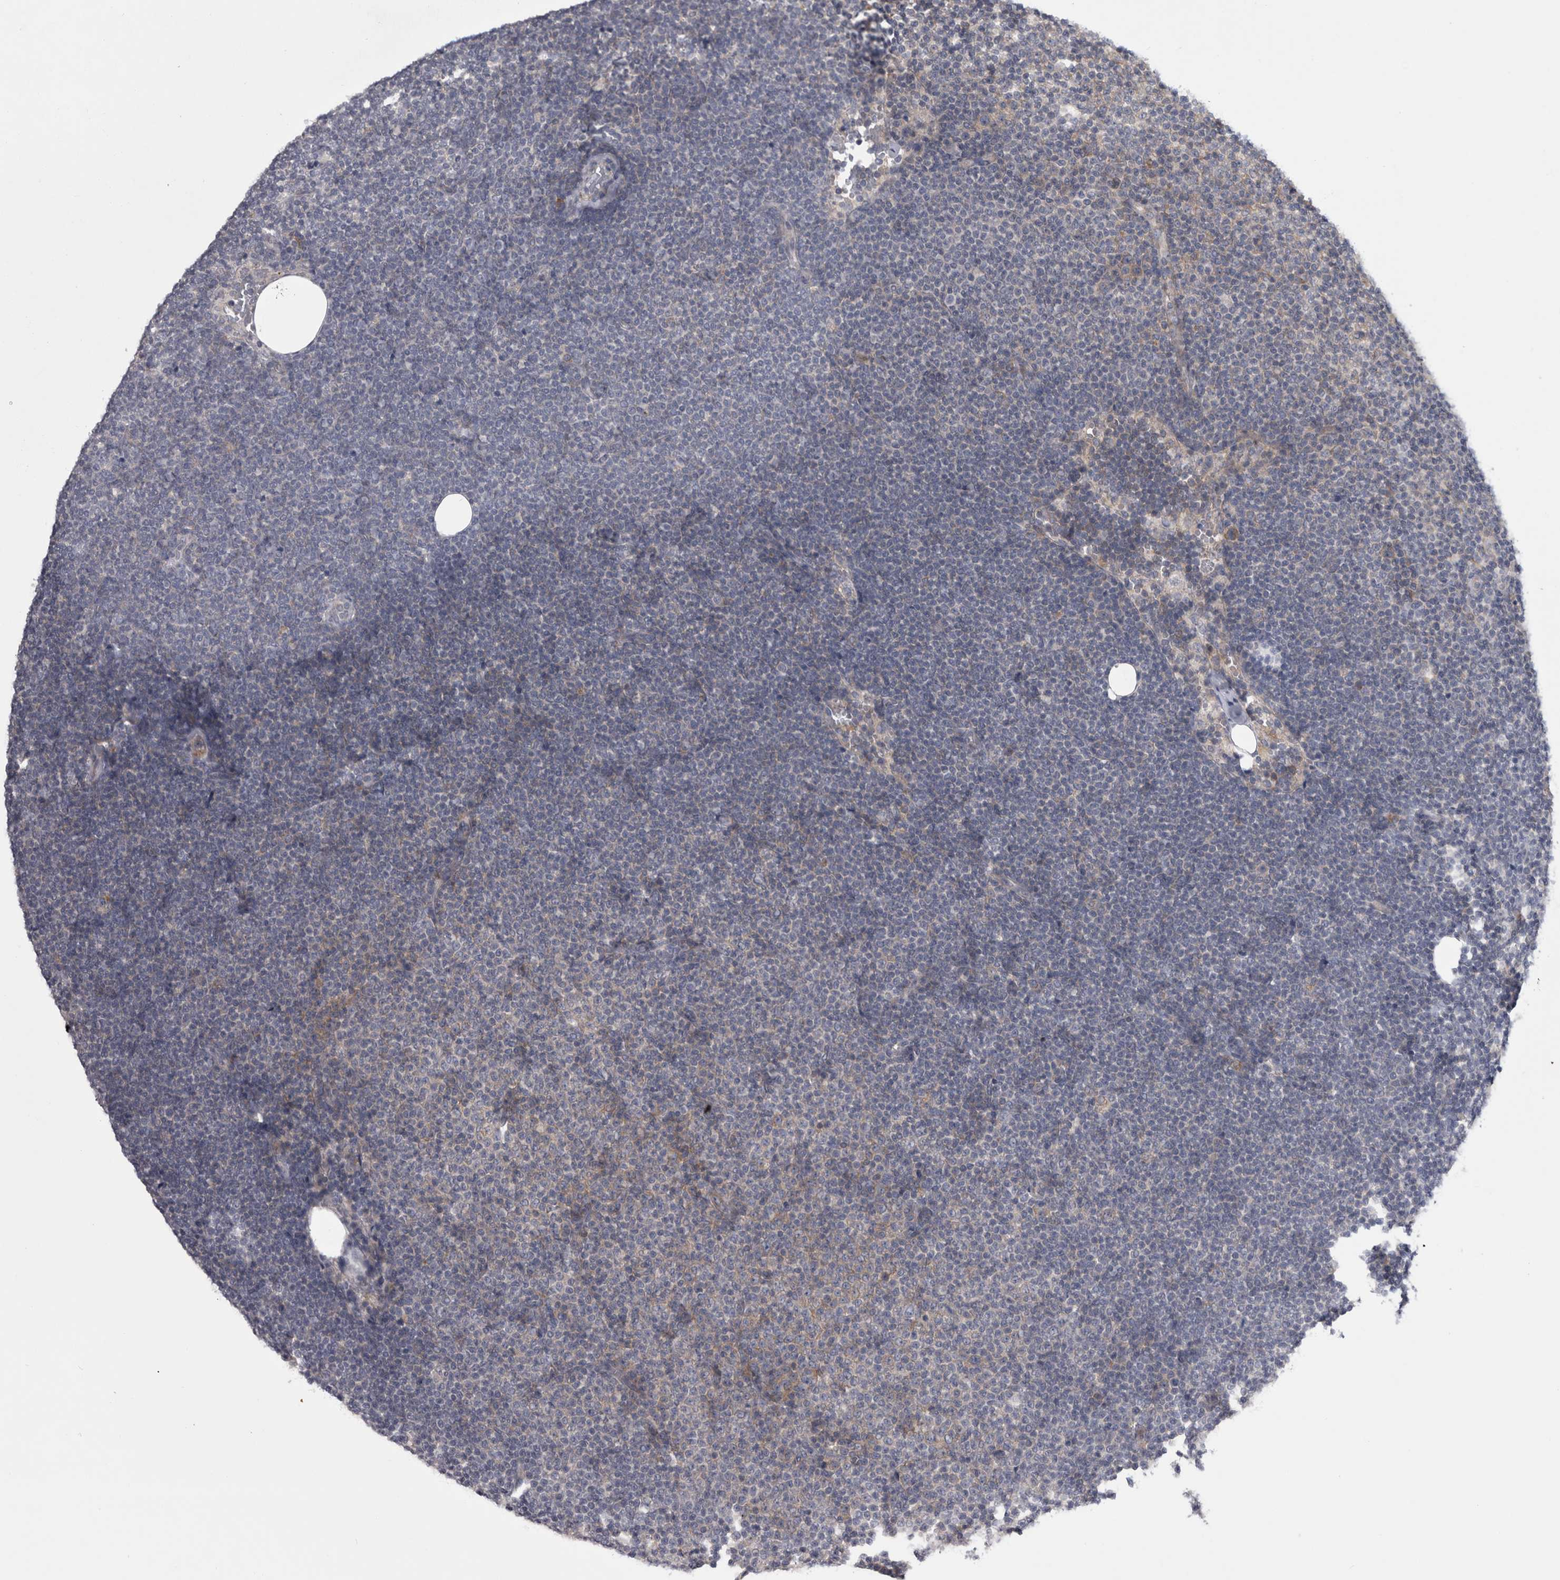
{"staining": {"intensity": "weak", "quantity": "25%-75%", "location": "cytoplasmic/membranous"}, "tissue": "lymphoma", "cell_type": "Tumor cells", "image_type": "cancer", "snomed": [{"axis": "morphology", "description": "Malignant lymphoma, non-Hodgkin's type, Low grade"}, {"axis": "topography", "description": "Lymph node"}], "caption": "Protein expression analysis of lymphoma displays weak cytoplasmic/membranous staining in approximately 25%-75% of tumor cells.", "gene": "PRRC2C", "patient": {"sex": "female", "age": 53}}